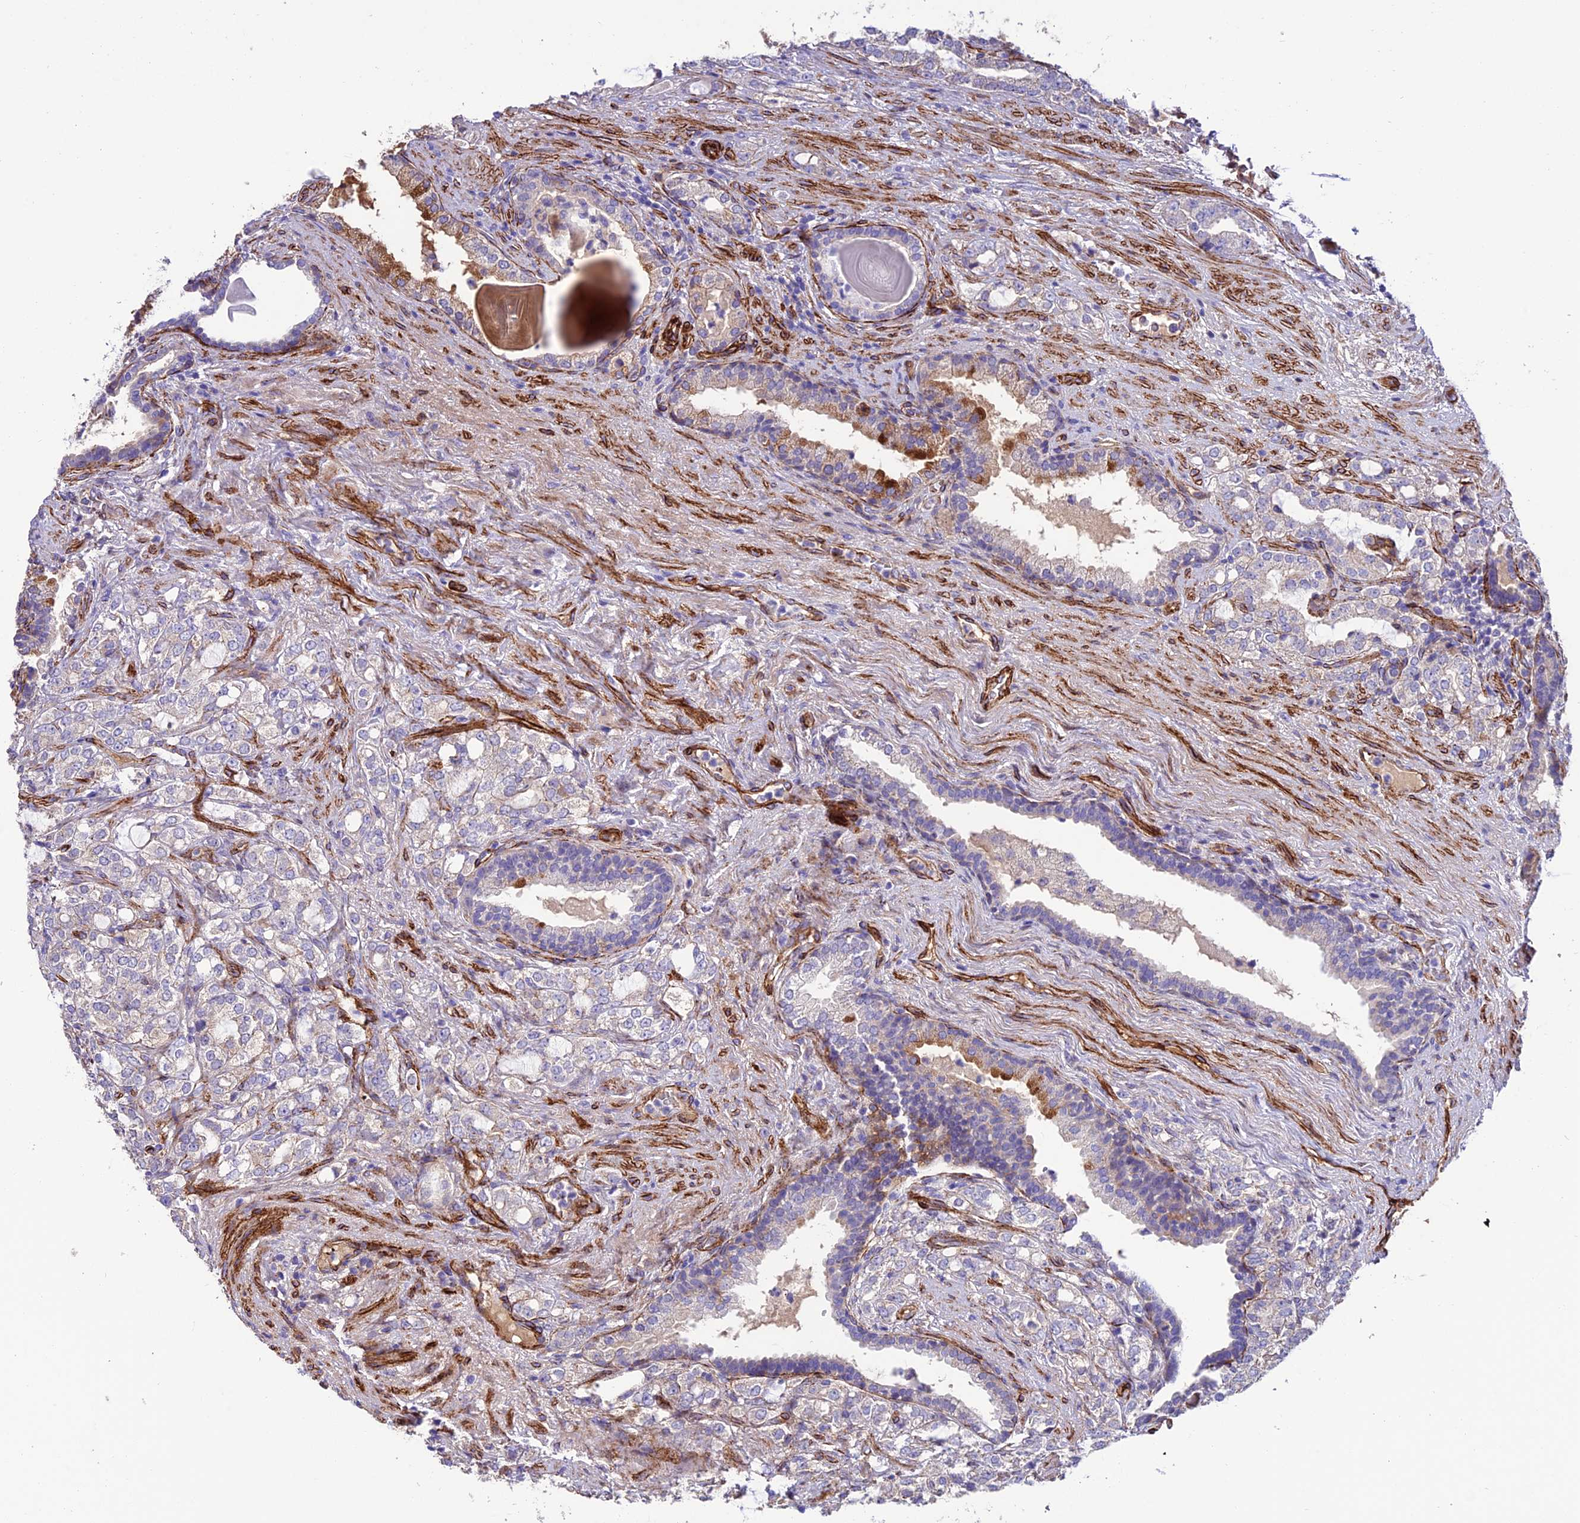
{"staining": {"intensity": "negative", "quantity": "none", "location": "none"}, "tissue": "prostate cancer", "cell_type": "Tumor cells", "image_type": "cancer", "snomed": [{"axis": "morphology", "description": "Adenocarcinoma, High grade"}, {"axis": "topography", "description": "Prostate"}], "caption": "High magnification brightfield microscopy of prostate cancer (adenocarcinoma (high-grade)) stained with DAB (brown) and counterstained with hematoxylin (blue): tumor cells show no significant staining.", "gene": "REX1BD", "patient": {"sex": "male", "age": 64}}